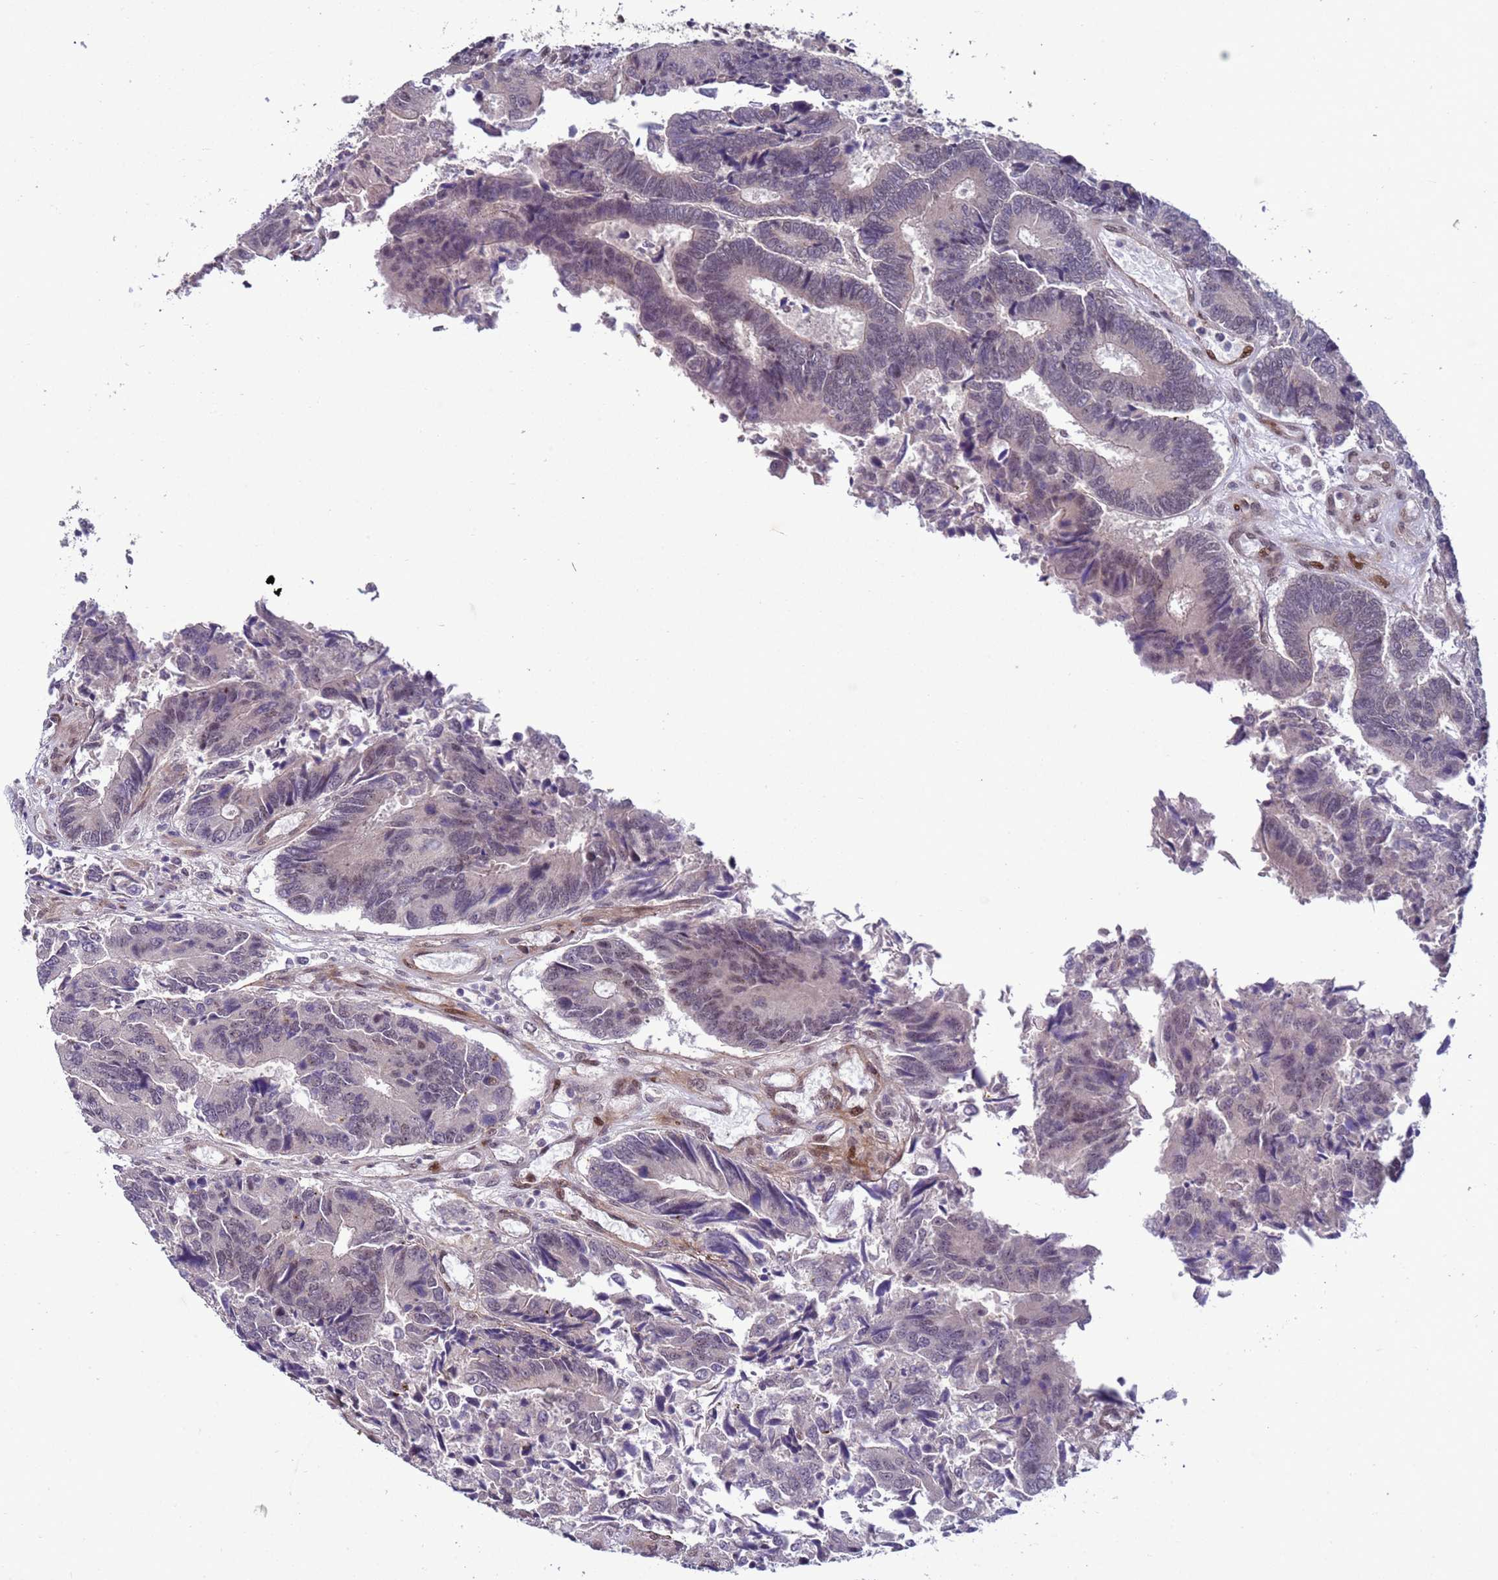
{"staining": {"intensity": "negative", "quantity": "none", "location": "none"}, "tissue": "colorectal cancer", "cell_type": "Tumor cells", "image_type": "cancer", "snomed": [{"axis": "morphology", "description": "Adenocarcinoma, NOS"}, {"axis": "topography", "description": "Colon"}], "caption": "Immunohistochemistry (IHC) histopathology image of neoplastic tissue: colorectal cancer stained with DAB (3,3'-diaminobenzidine) shows no significant protein staining in tumor cells. (Stains: DAB (3,3'-diaminobenzidine) IHC with hematoxylin counter stain, Microscopy: brightfield microscopy at high magnification).", "gene": "SHC3", "patient": {"sex": "female", "age": 67}}